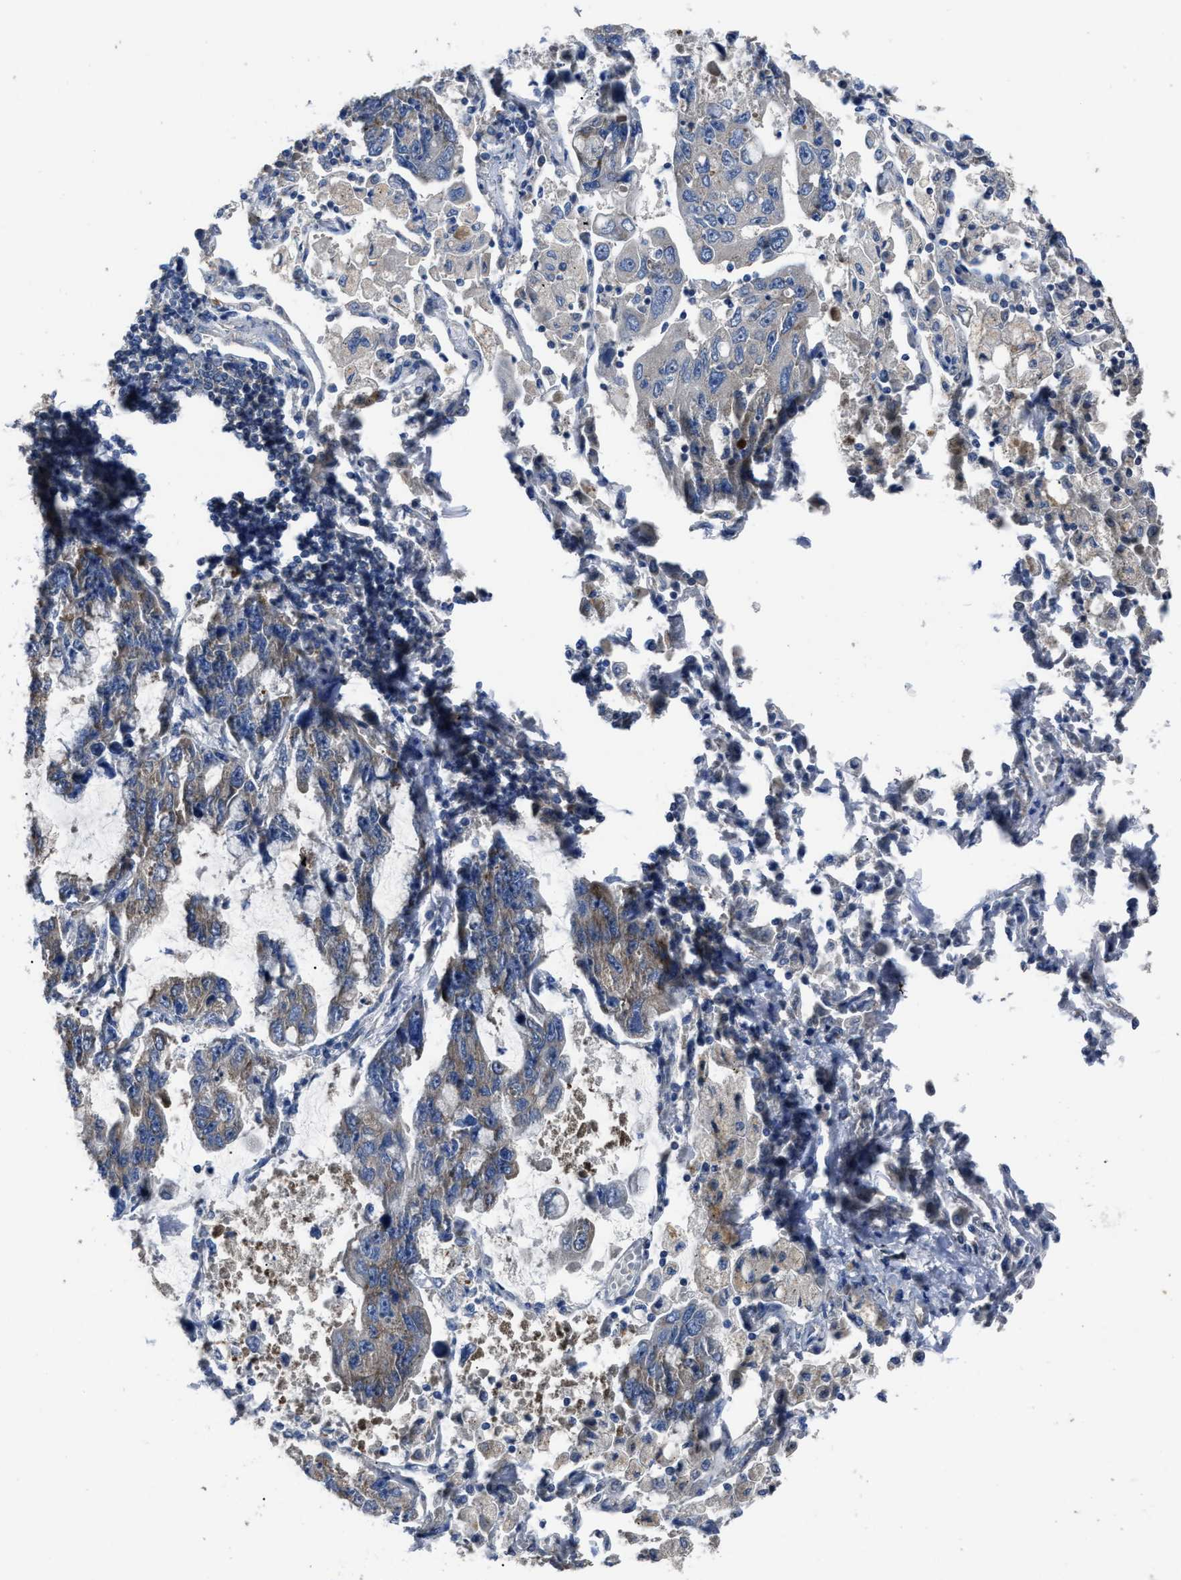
{"staining": {"intensity": "negative", "quantity": "none", "location": "none"}, "tissue": "lung cancer", "cell_type": "Tumor cells", "image_type": "cancer", "snomed": [{"axis": "morphology", "description": "Adenocarcinoma, NOS"}, {"axis": "topography", "description": "Lung"}], "caption": "This is a photomicrograph of immunohistochemistry staining of lung cancer (adenocarcinoma), which shows no positivity in tumor cells.", "gene": "UPF1", "patient": {"sex": "male", "age": 64}}